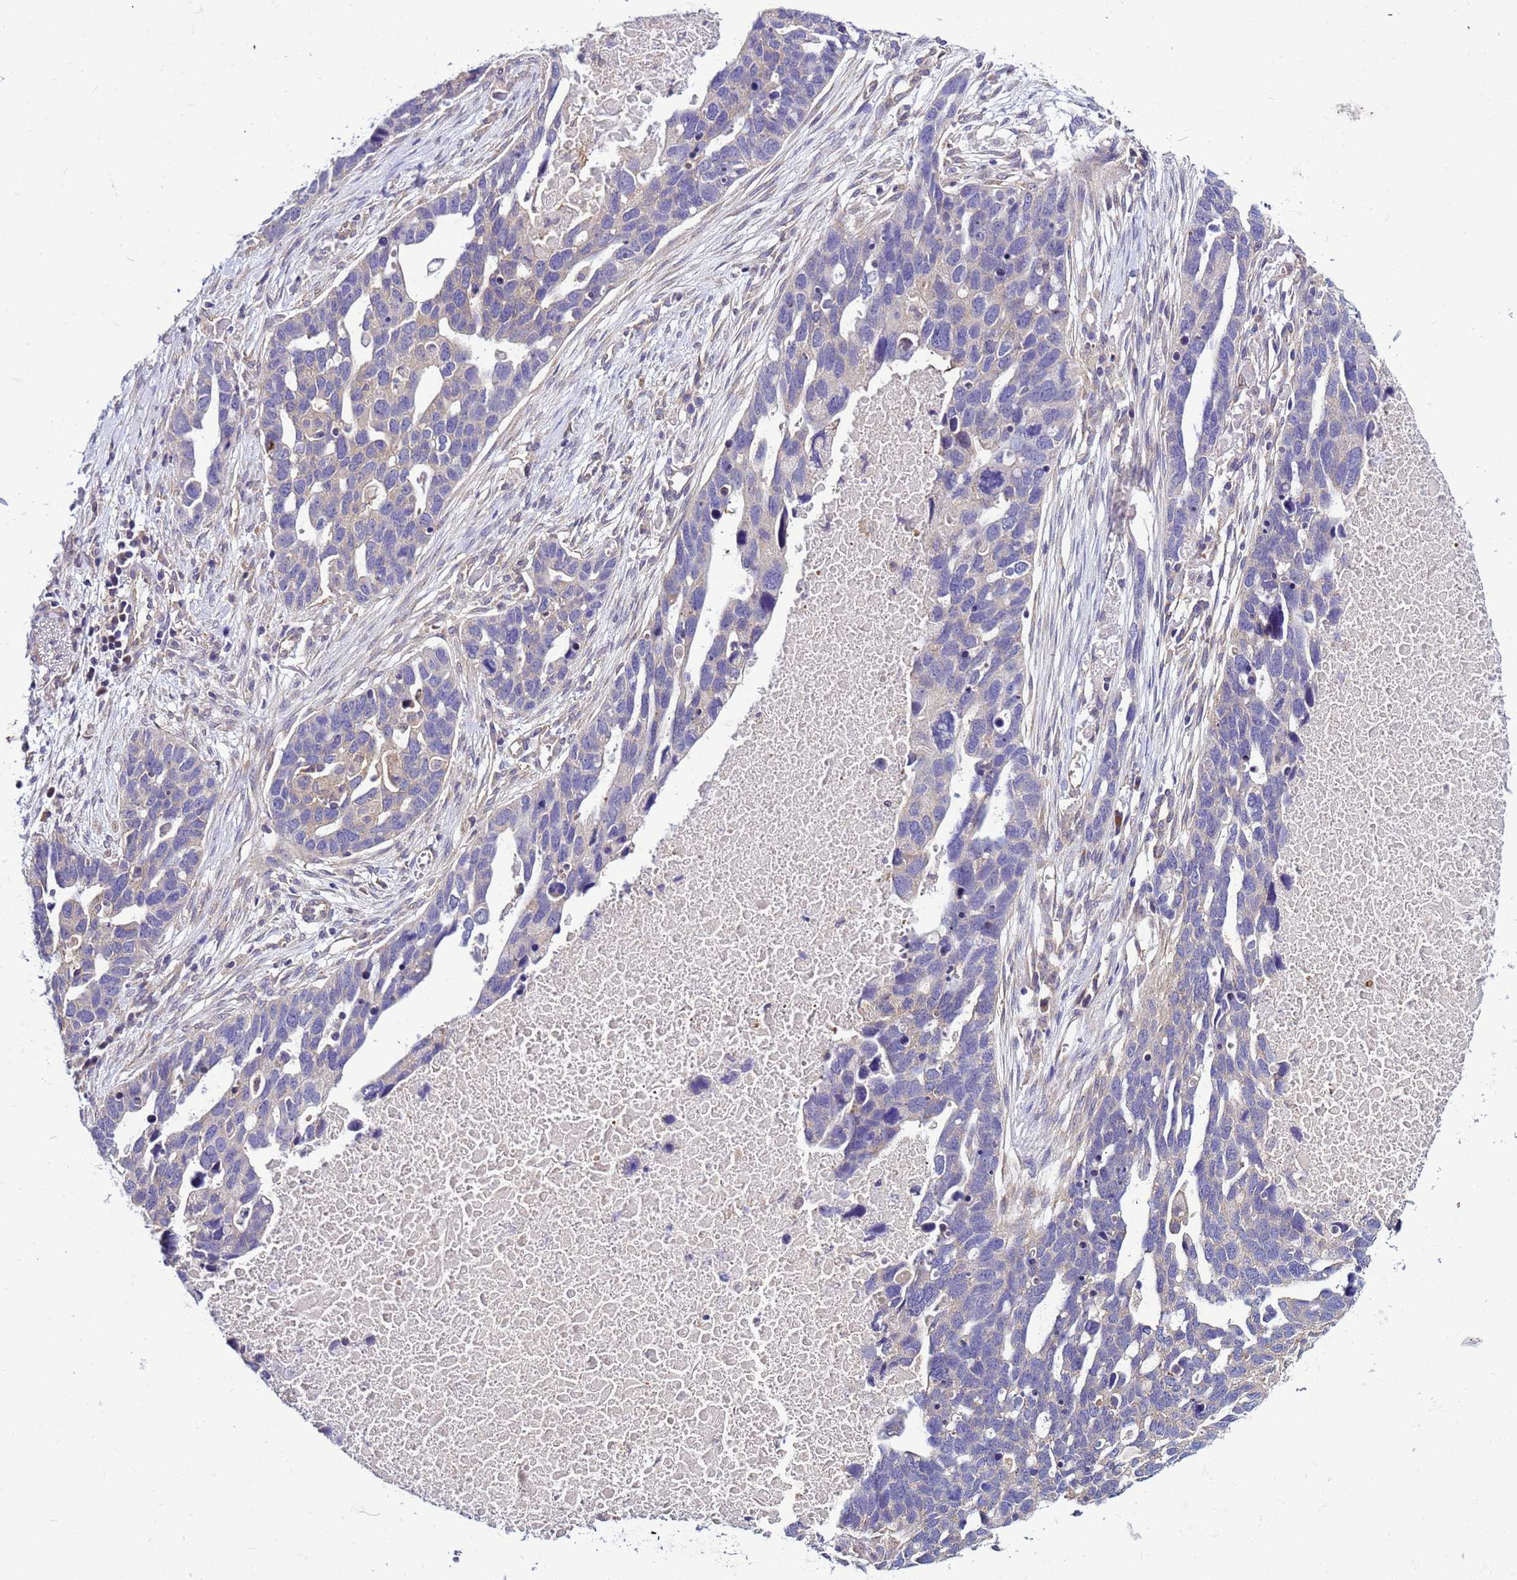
{"staining": {"intensity": "negative", "quantity": "none", "location": "none"}, "tissue": "ovarian cancer", "cell_type": "Tumor cells", "image_type": "cancer", "snomed": [{"axis": "morphology", "description": "Cystadenocarcinoma, serous, NOS"}, {"axis": "topography", "description": "Ovary"}], "caption": "Tumor cells show no significant positivity in ovarian cancer.", "gene": "PKD1", "patient": {"sex": "female", "age": 54}}